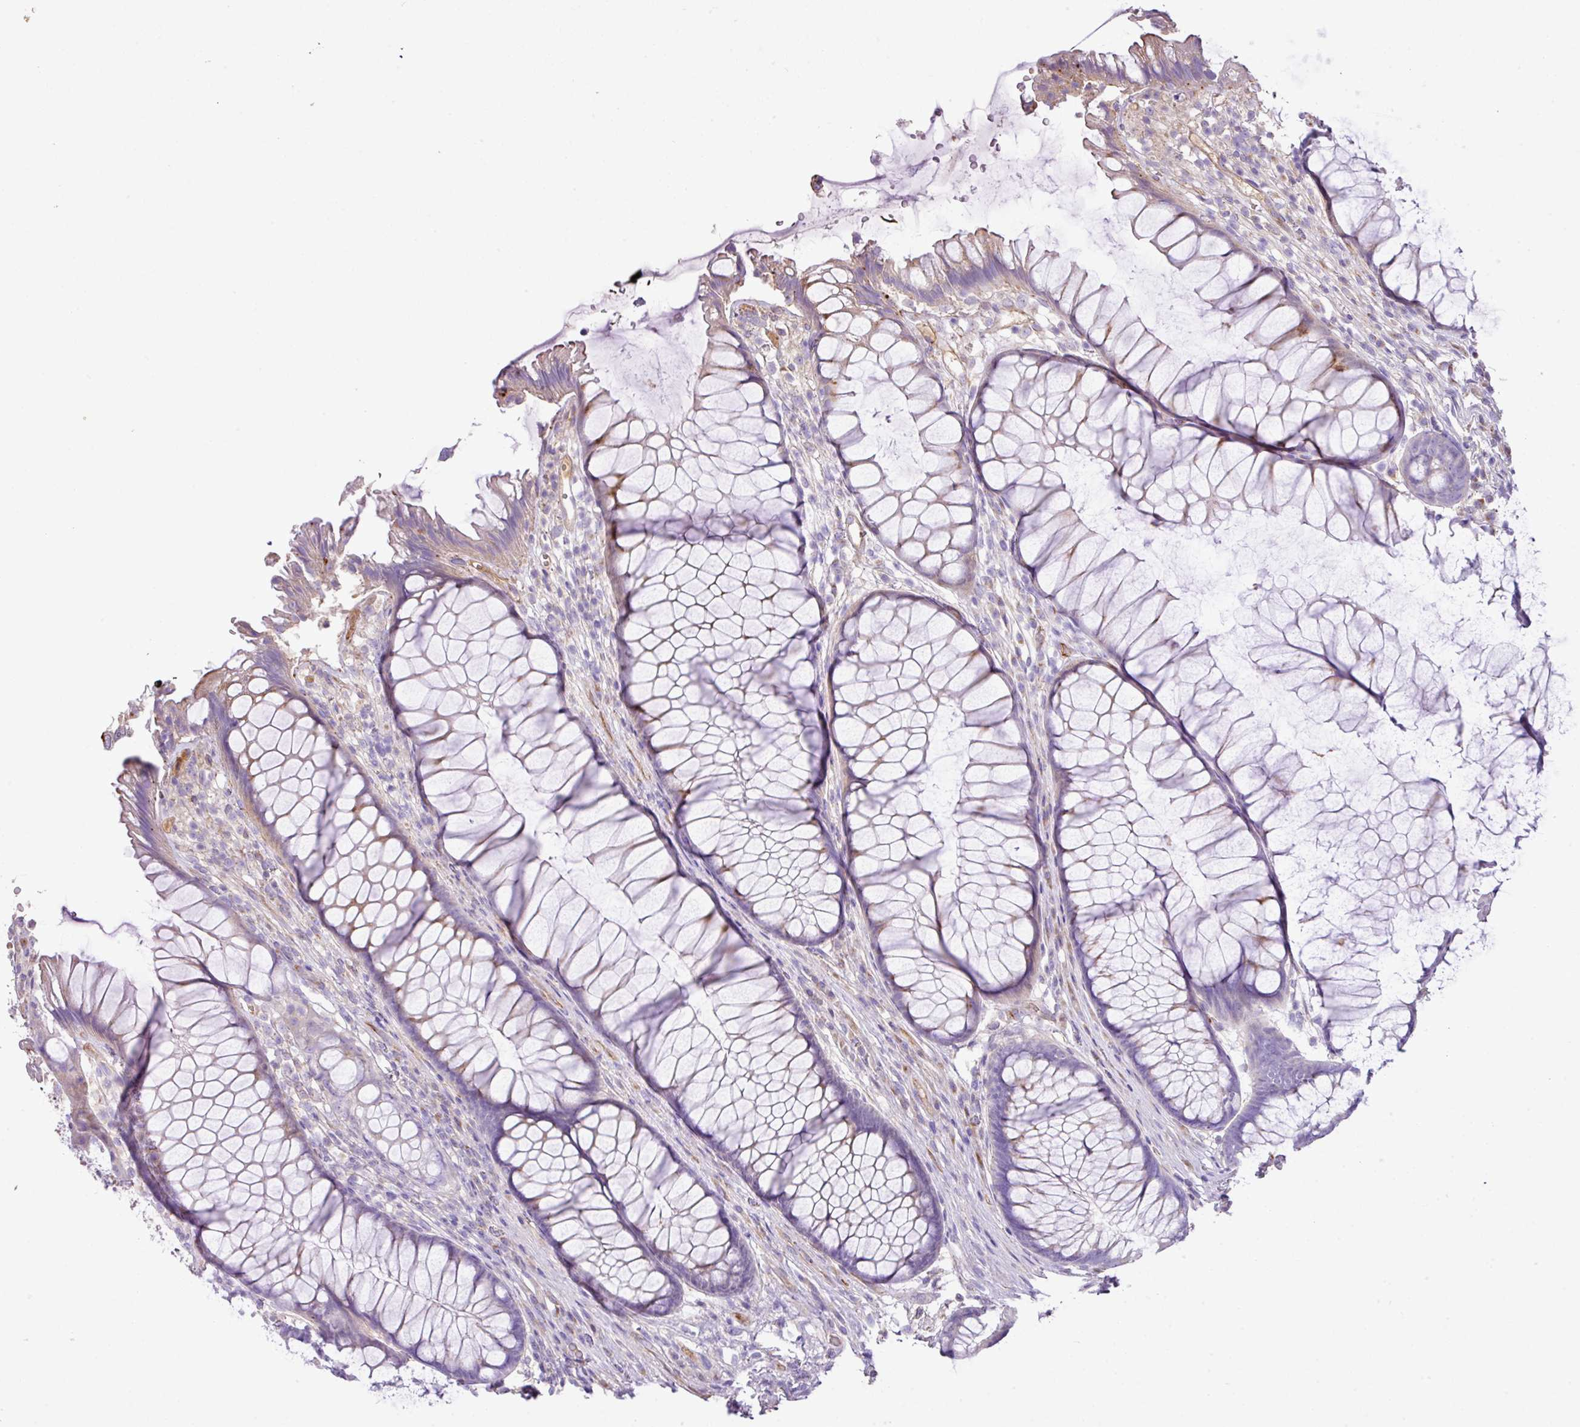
{"staining": {"intensity": "weak", "quantity": "<25%", "location": "cytoplasmic/membranous"}, "tissue": "rectum", "cell_type": "Glandular cells", "image_type": "normal", "snomed": [{"axis": "morphology", "description": "Normal tissue, NOS"}, {"axis": "topography", "description": "Smooth muscle"}, {"axis": "topography", "description": "Rectum"}], "caption": "This micrograph is of unremarkable rectum stained with immunohistochemistry to label a protein in brown with the nuclei are counter-stained blue. There is no staining in glandular cells. (DAB (3,3'-diaminobenzidine) immunohistochemistry (IHC), high magnification).", "gene": "CTXN2", "patient": {"sex": "male", "age": 53}}